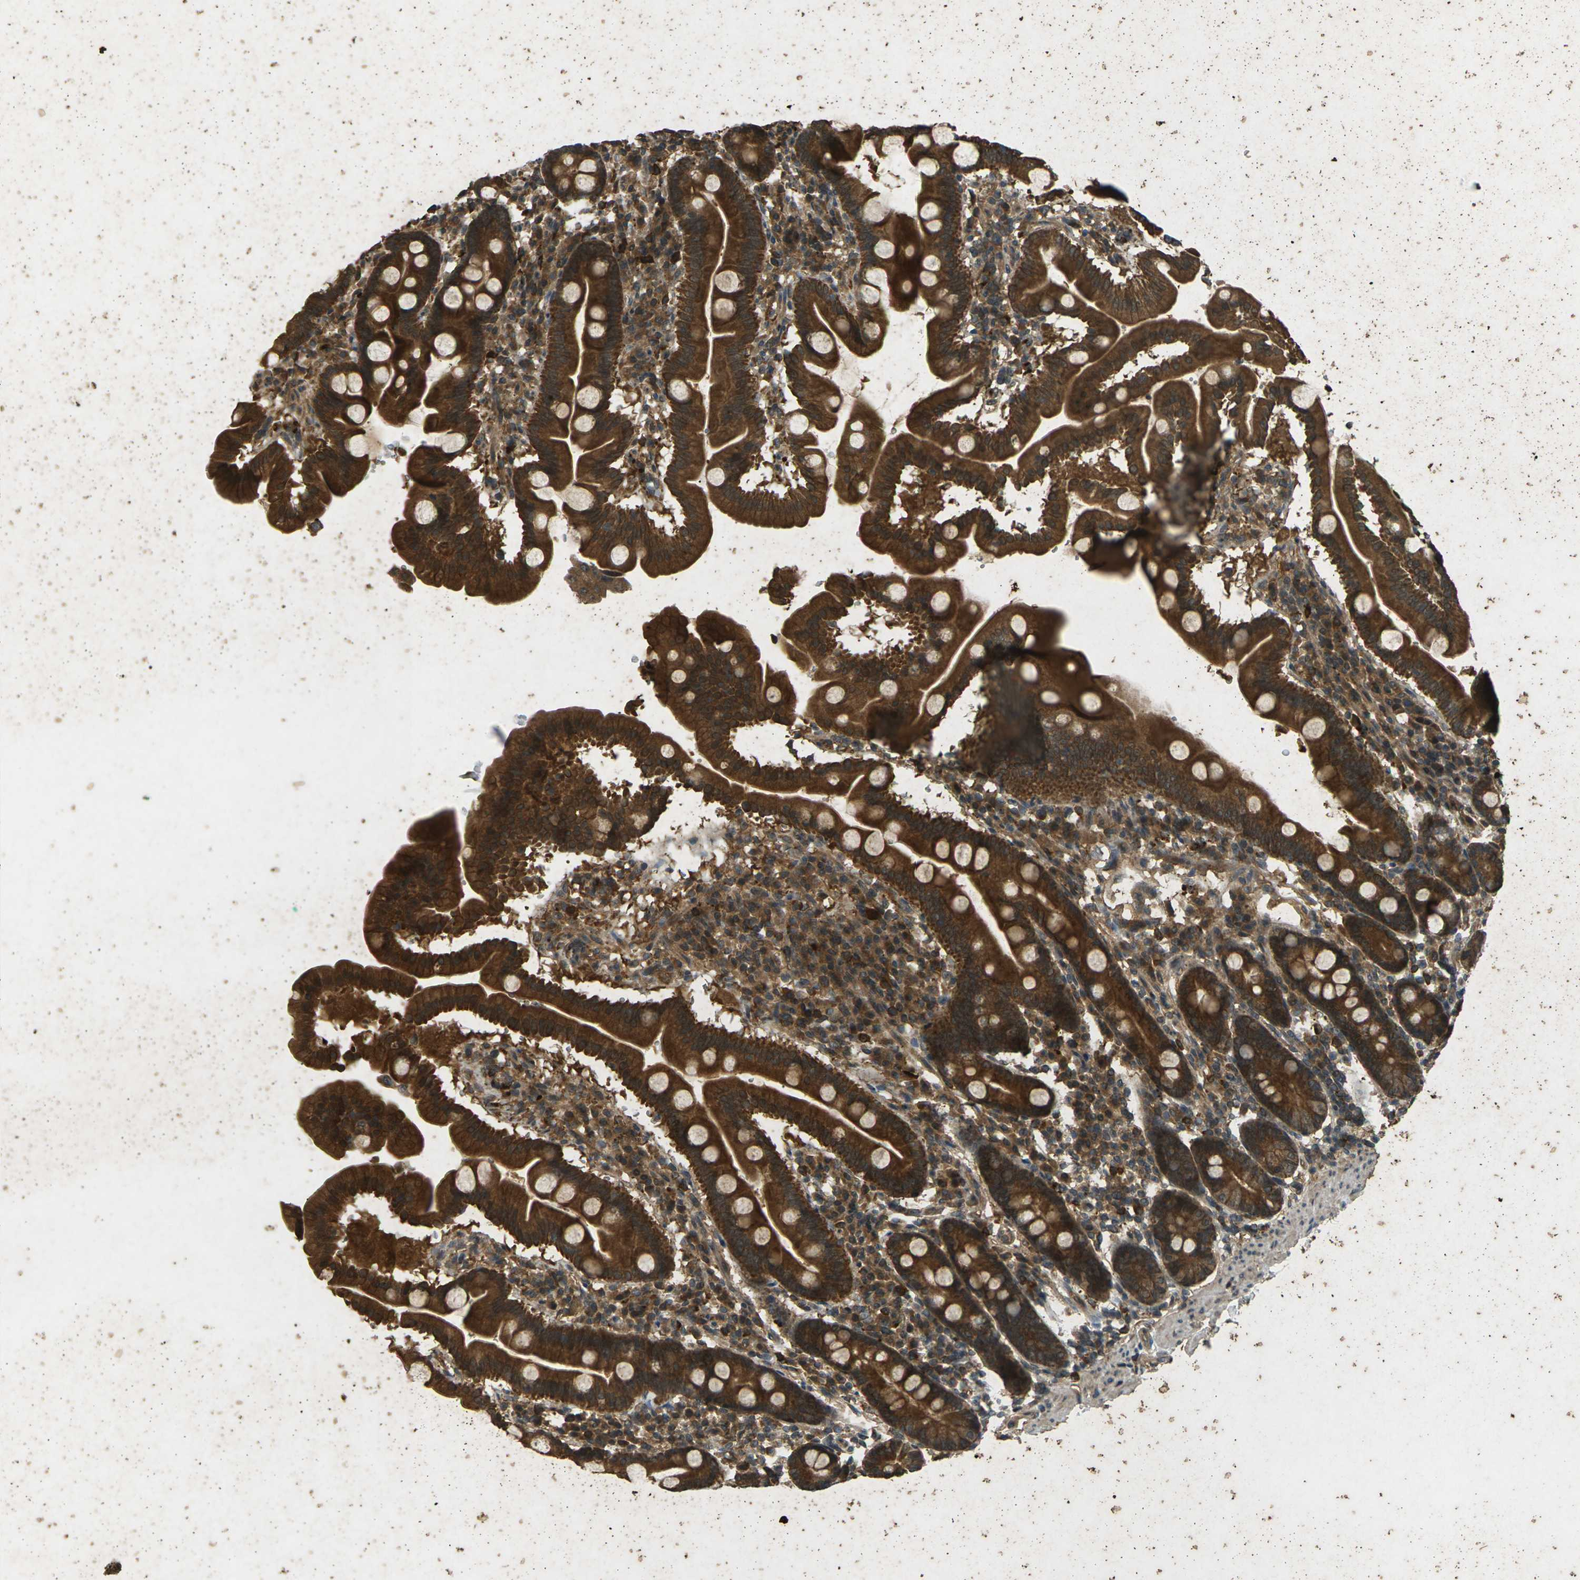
{"staining": {"intensity": "strong", "quantity": ">75%", "location": "cytoplasmic/membranous"}, "tissue": "duodenum", "cell_type": "Glandular cells", "image_type": "normal", "snomed": [{"axis": "morphology", "description": "Normal tissue, NOS"}, {"axis": "topography", "description": "Duodenum"}], "caption": "A brown stain labels strong cytoplasmic/membranous expression of a protein in glandular cells of unremarkable human duodenum. (DAB IHC with brightfield microscopy, high magnification).", "gene": "TAP1", "patient": {"sex": "male", "age": 50}}